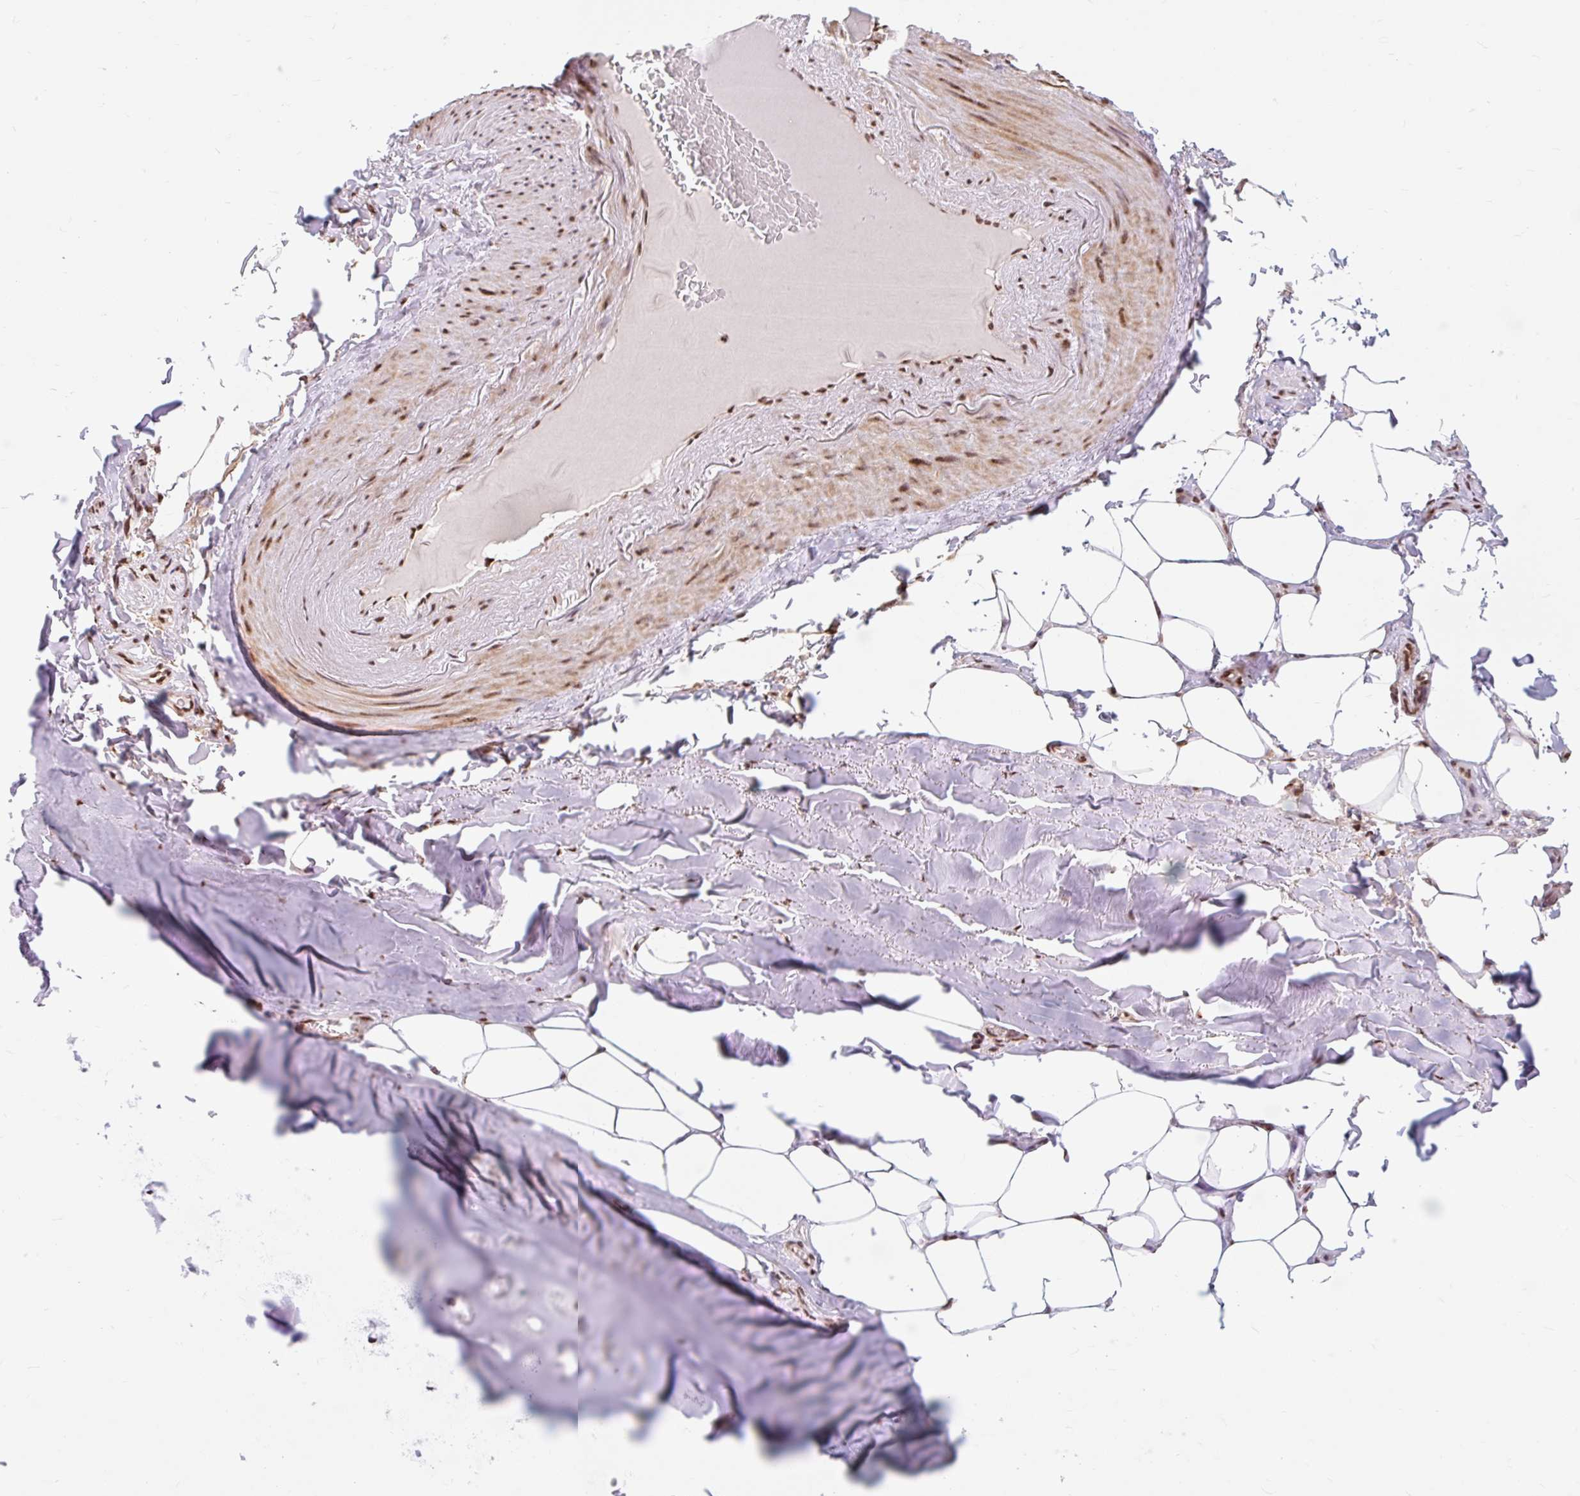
{"staining": {"intensity": "weak", "quantity": ">75%", "location": "nuclear"}, "tissue": "adipose tissue", "cell_type": "Adipocytes", "image_type": "normal", "snomed": [{"axis": "morphology", "description": "Normal tissue, NOS"}, {"axis": "topography", "description": "Bronchus"}], "caption": "An IHC micrograph of benign tissue is shown. Protein staining in brown labels weak nuclear positivity in adipose tissue within adipocytes.", "gene": "BICRA", "patient": {"sex": "male", "age": 66}}